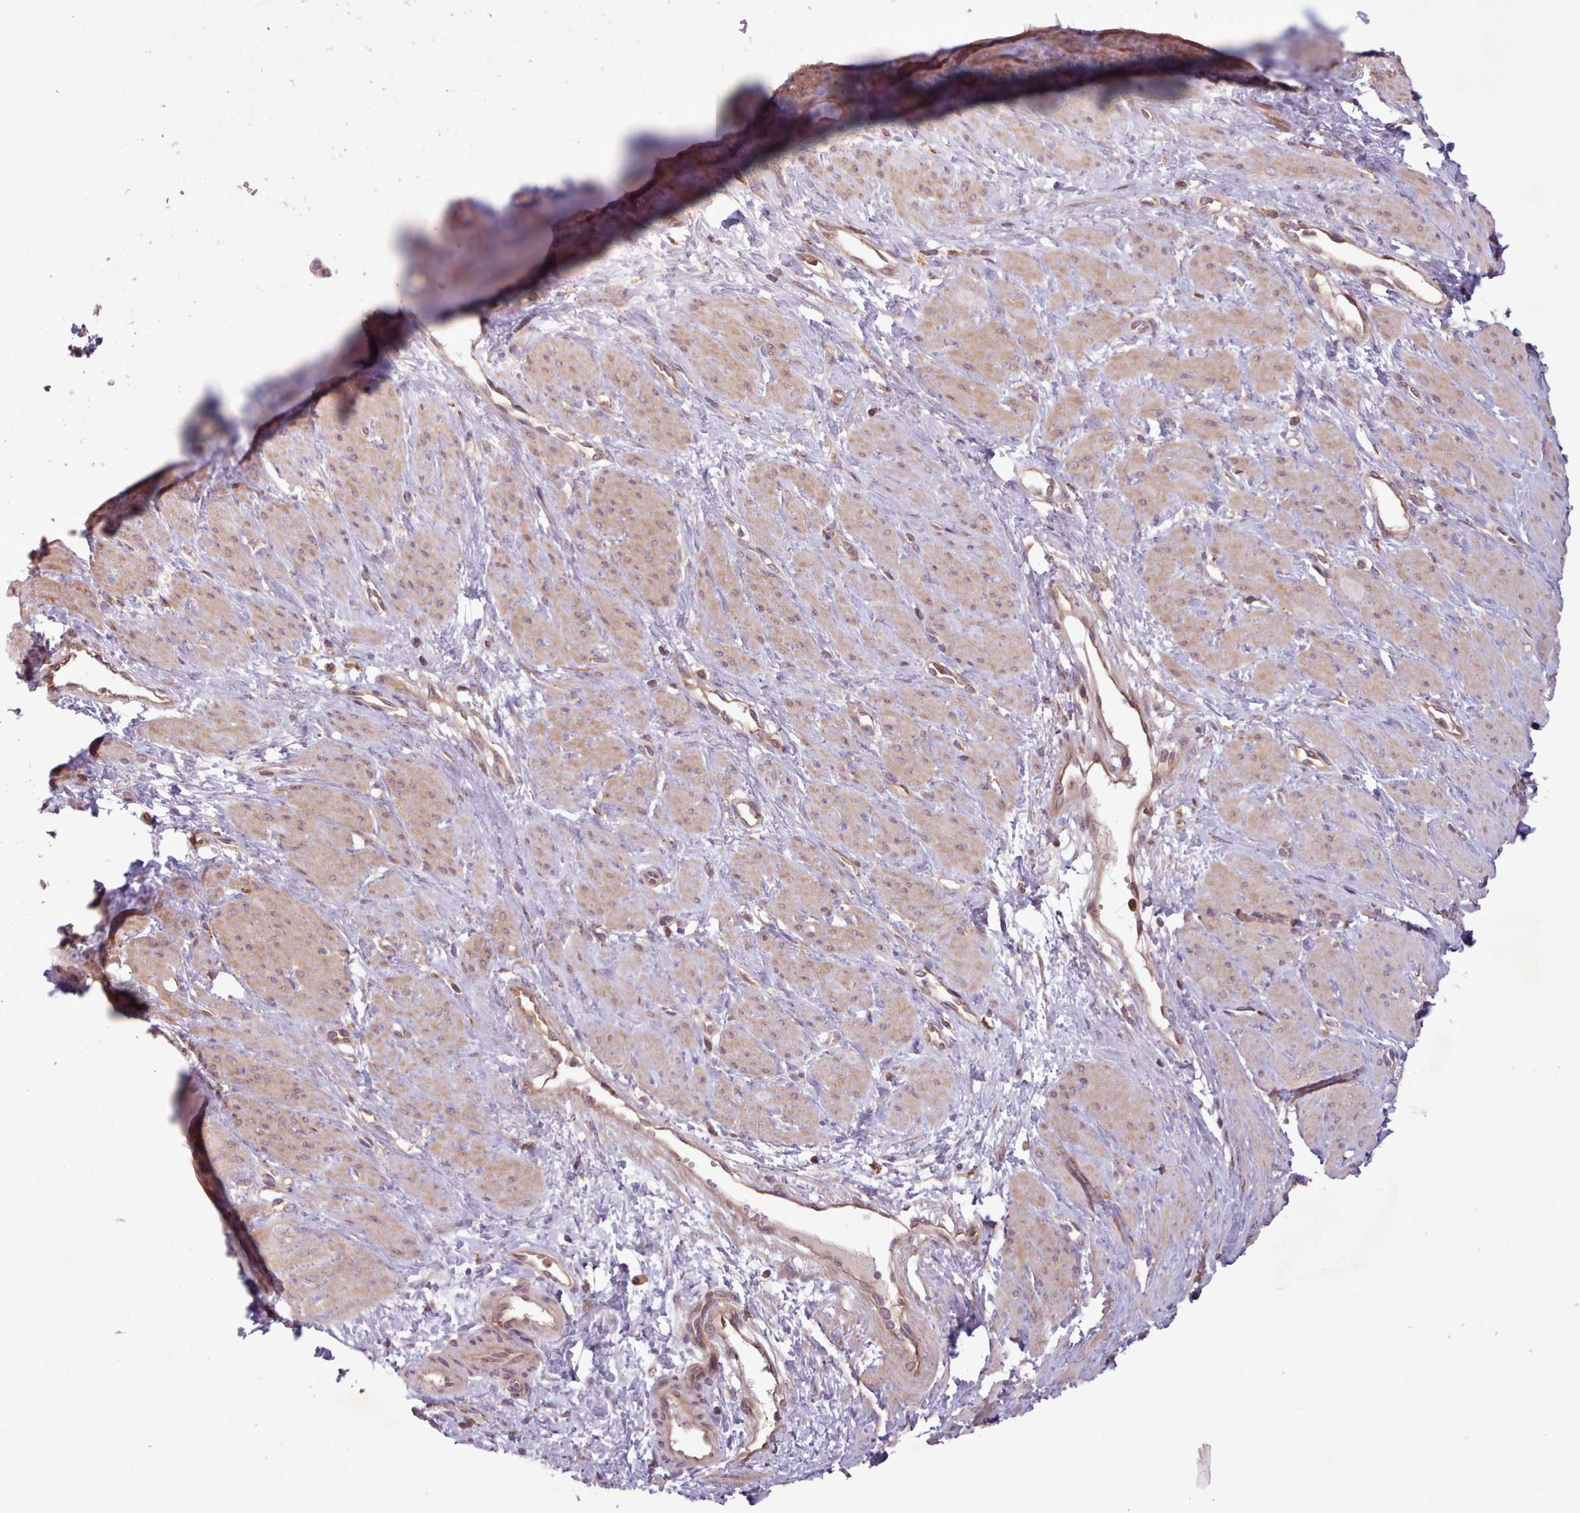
{"staining": {"intensity": "moderate", "quantity": ">75%", "location": "cytoplasmic/membranous"}, "tissue": "smooth muscle", "cell_type": "Smooth muscle cells", "image_type": "normal", "snomed": [{"axis": "morphology", "description": "Normal tissue, NOS"}, {"axis": "topography", "description": "Smooth muscle"}, {"axis": "topography", "description": "Uterus"}], "caption": "Immunohistochemical staining of unremarkable smooth muscle displays moderate cytoplasmic/membranous protein expression in approximately >75% of smooth muscle cells. (DAB (3,3'-diaminobenzidine) = brown stain, brightfield microscopy at high magnification).", "gene": "WASHC2A", "patient": {"sex": "female", "age": 39}}